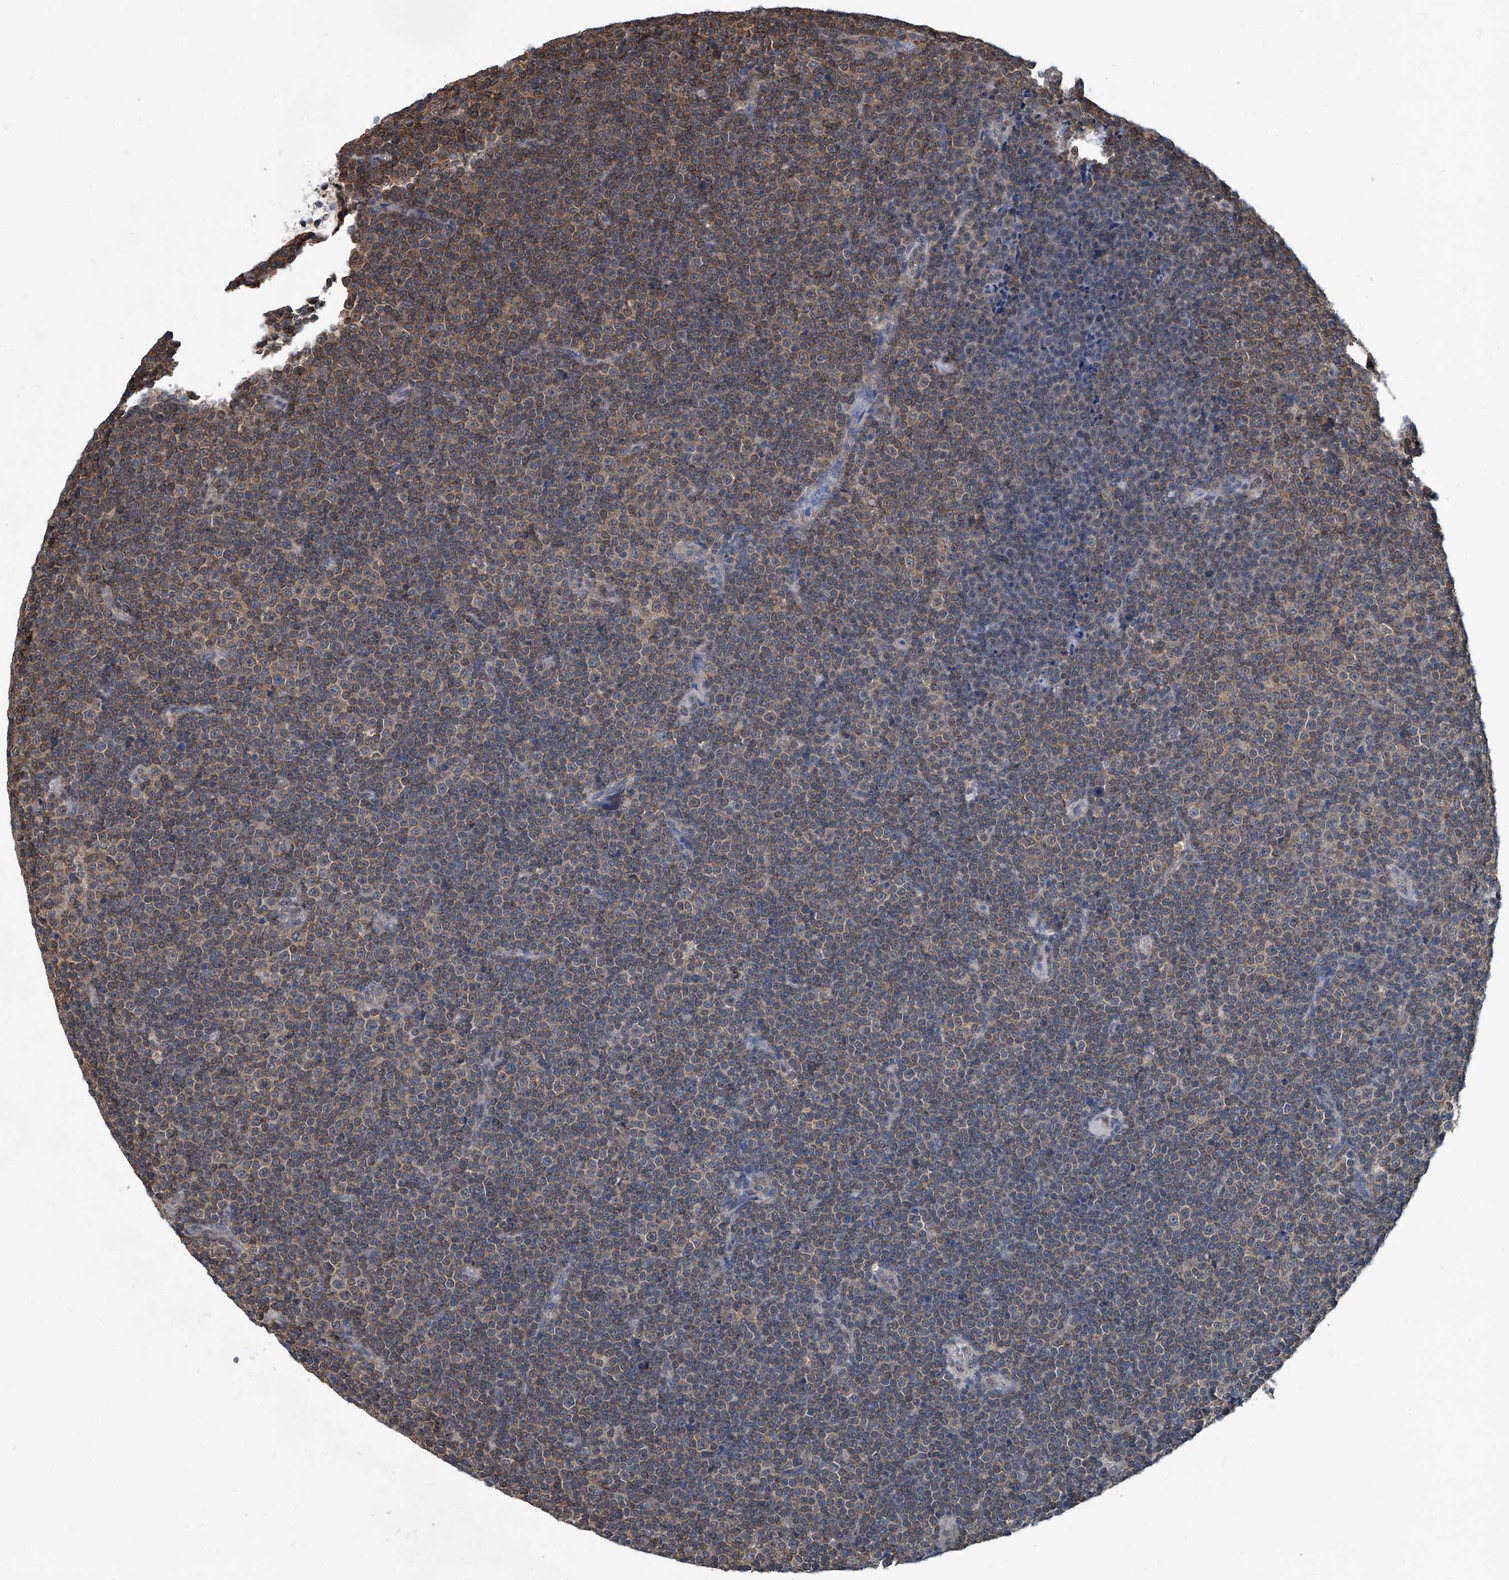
{"staining": {"intensity": "moderate", "quantity": "25%-75%", "location": "cytoplasmic/membranous"}, "tissue": "lymphoma", "cell_type": "Tumor cells", "image_type": "cancer", "snomed": [{"axis": "morphology", "description": "Malignant lymphoma, non-Hodgkin's type, Low grade"}, {"axis": "topography", "description": "Lymph node"}], "caption": "This image demonstrates immunohistochemistry (IHC) staining of human lymphoma, with medium moderate cytoplasmic/membranous expression in approximately 25%-75% of tumor cells.", "gene": "CLK1", "patient": {"sex": "female", "age": 67}}